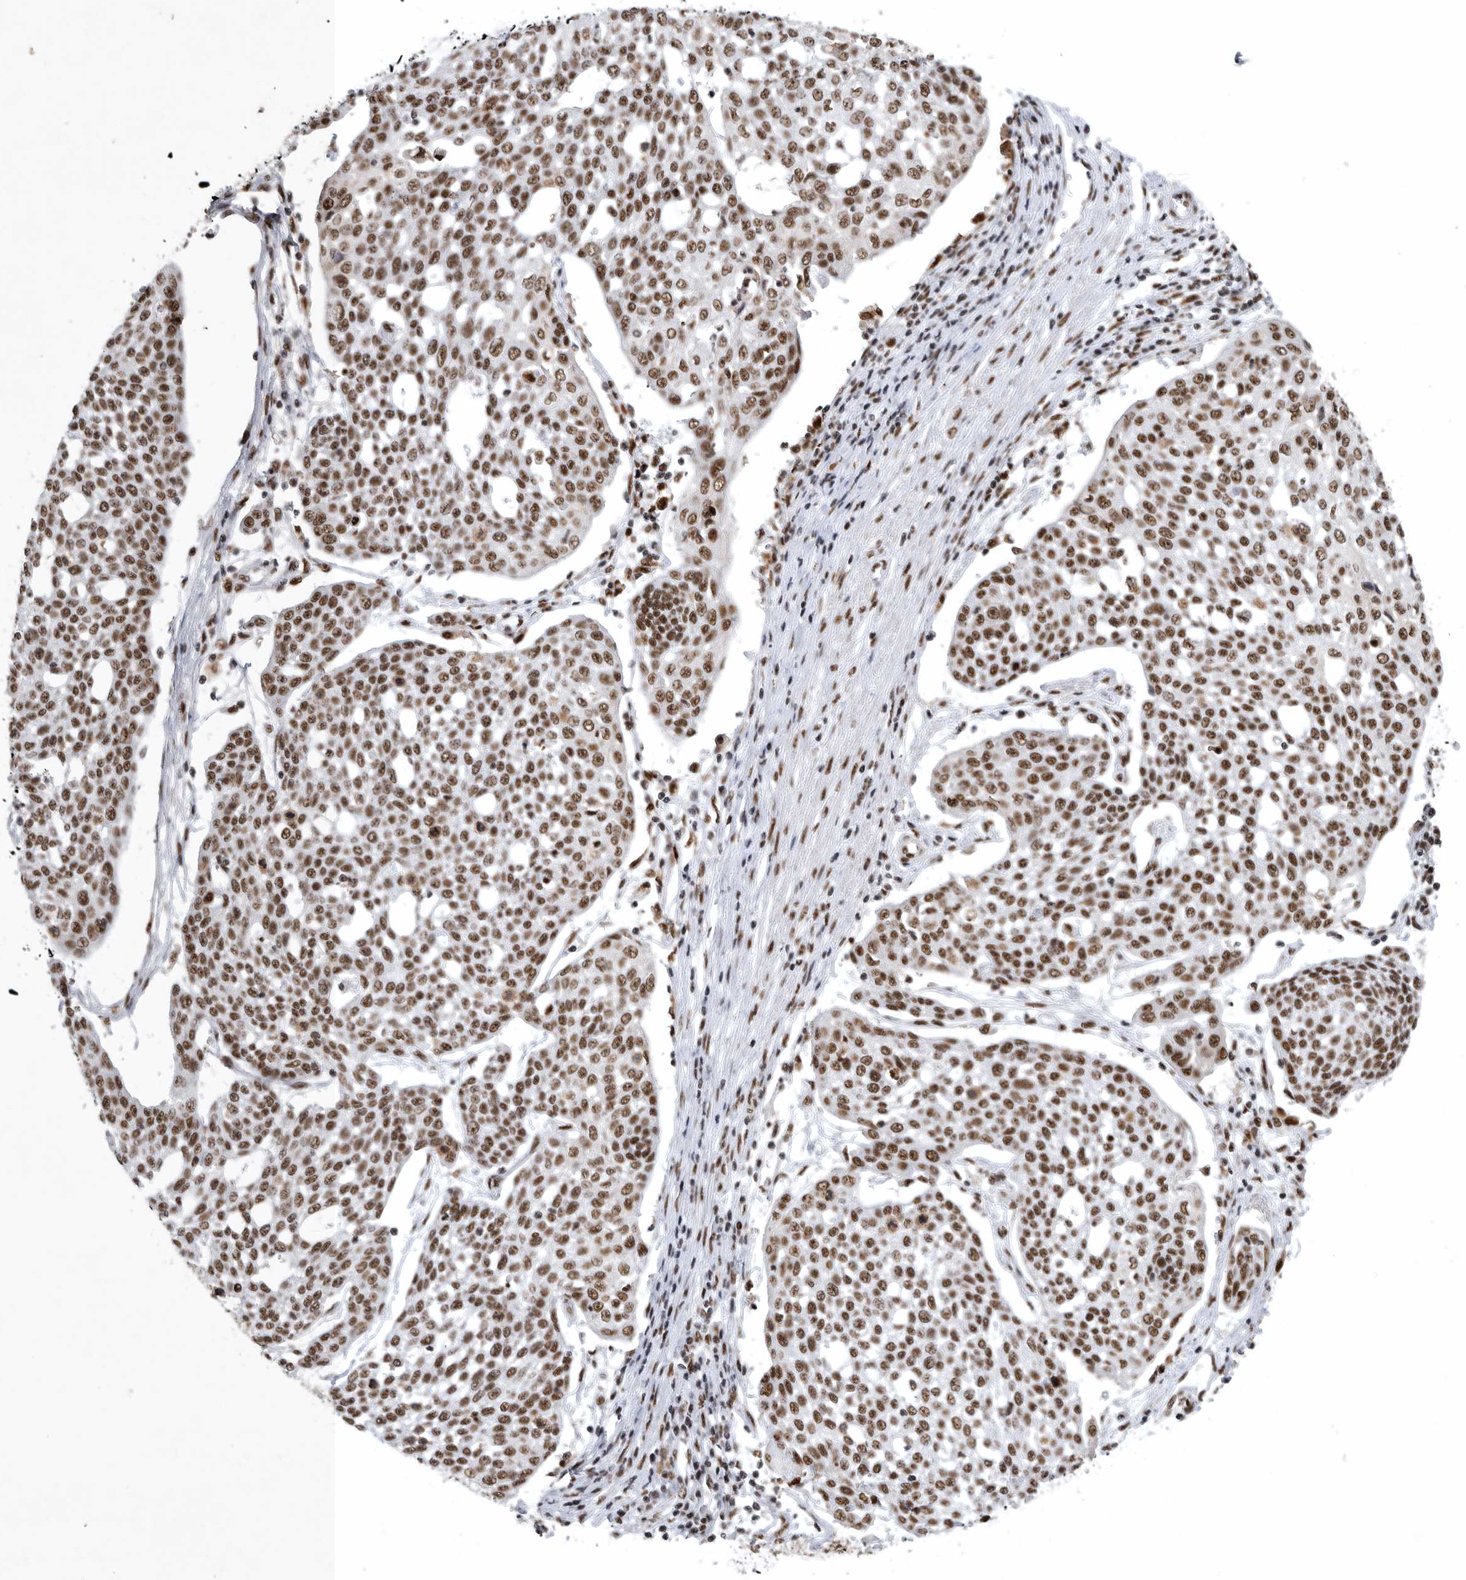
{"staining": {"intensity": "moderate", "quantity": ">75%", "location": "nuclear"}, "tissue": "cervical cancer", "cell_type": "Tumor cells", "image_type": "cancer", "snomed": [{"axis": "morphology", "description": "Squamous cell carcinoma, NOS"}, {"axis": "topography", "description": "Cervix"}], "caption": "Moderate nuclear protein staining is seen in approximately >75% of tumor cells in cervical squamous cell carcinoma.", "gene": "BCLAF1", "patient": {"sex": "female", "age": 34}}